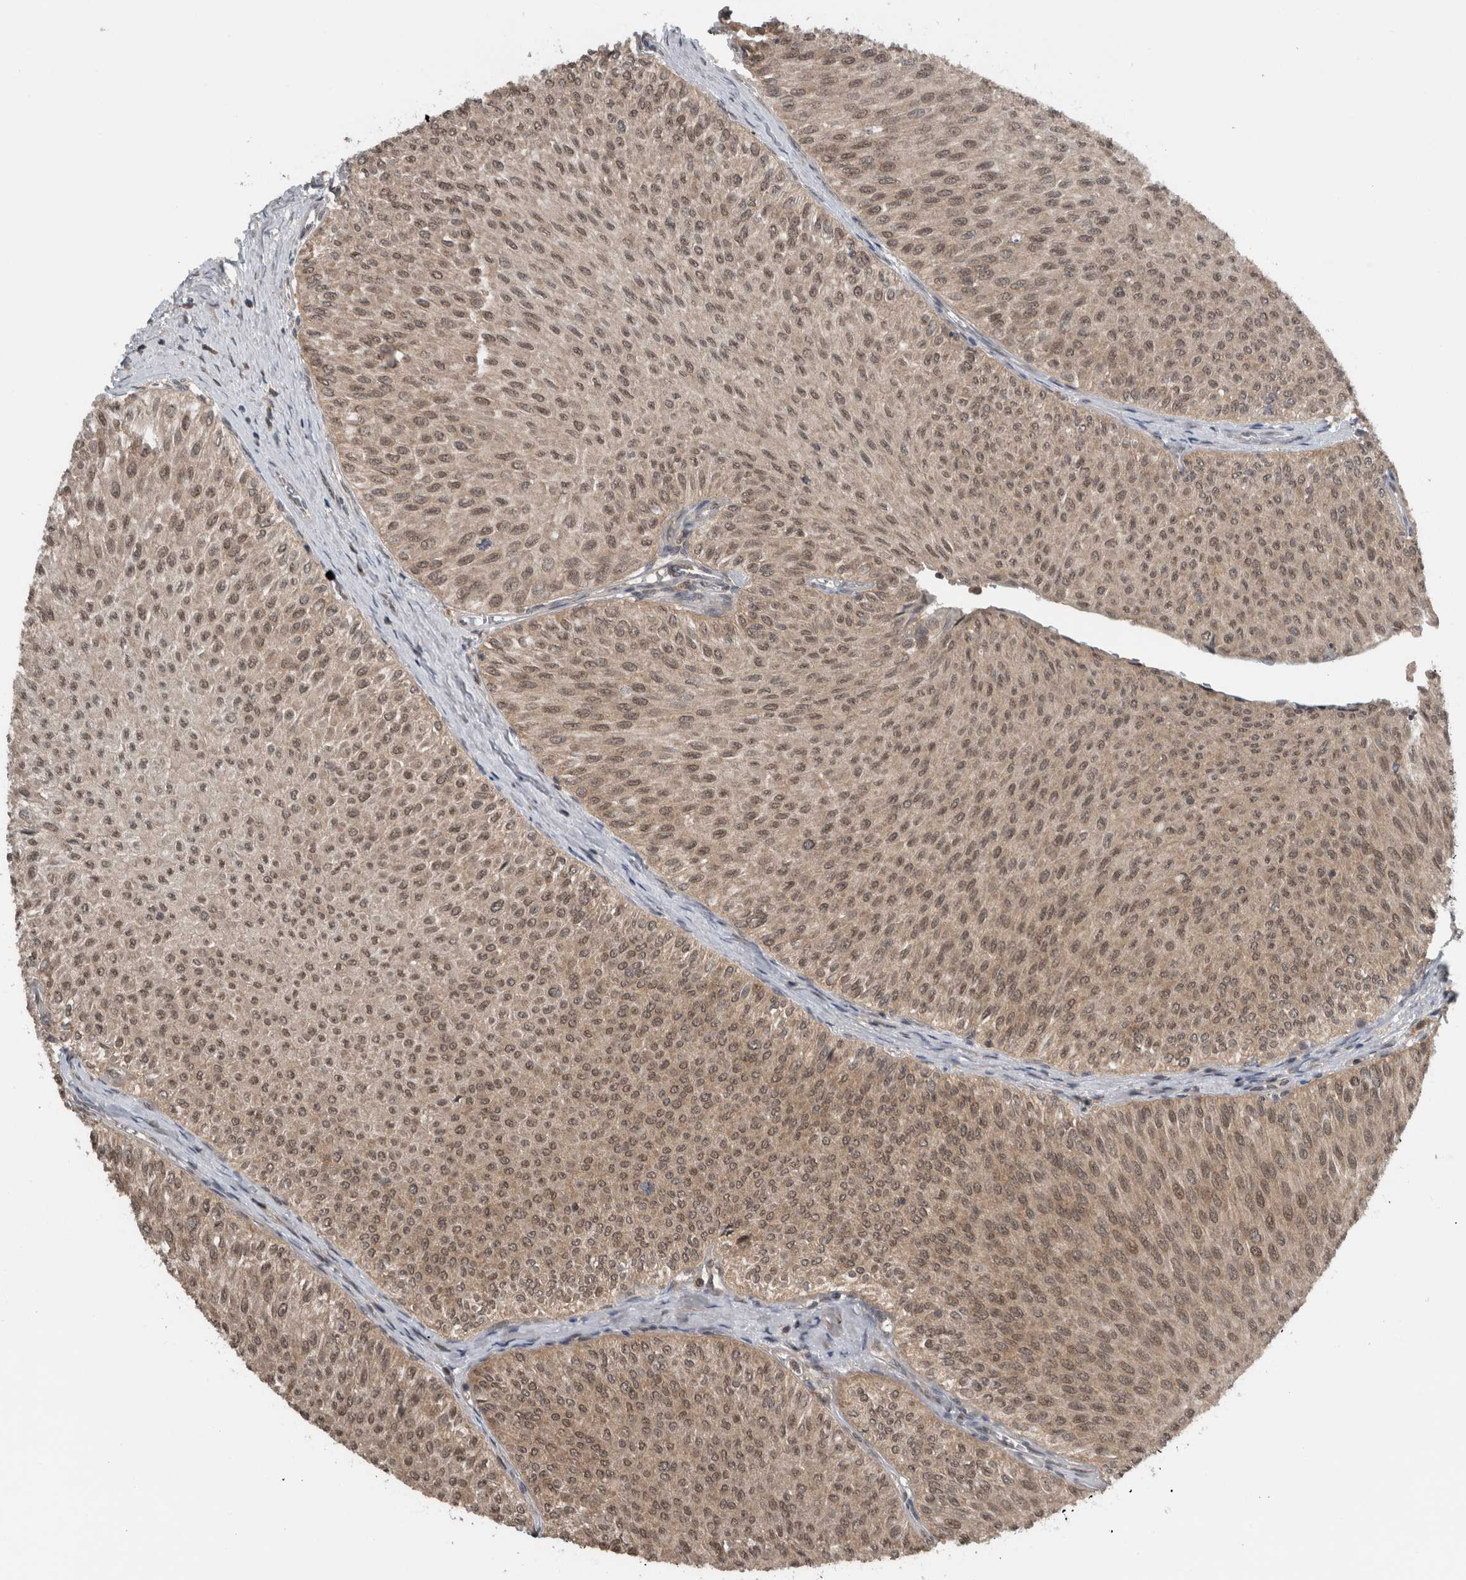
{"staining": {"intensity": "weak", "quantity": ">75%", "location": "cytoplasmic/membranous,nuclear"}, "tissue": "urothelial cancer", "cell_type": "Tumor cells", "image_type": "cancer", "snomed": [{"axis": "morphology", "description": "Urothelial carcinoma, Low grade"}, {"axis": "topography", "description": "Urinary bladder"}], "caption": "Immunohistochemical staining of human urothelial cancer shows weak cytoplasmic/membranous and nuclear protein positivity in about >75% of tumor cells.", "gene": "SPAG7", "patient": {"sex": "male", "age": 78}}